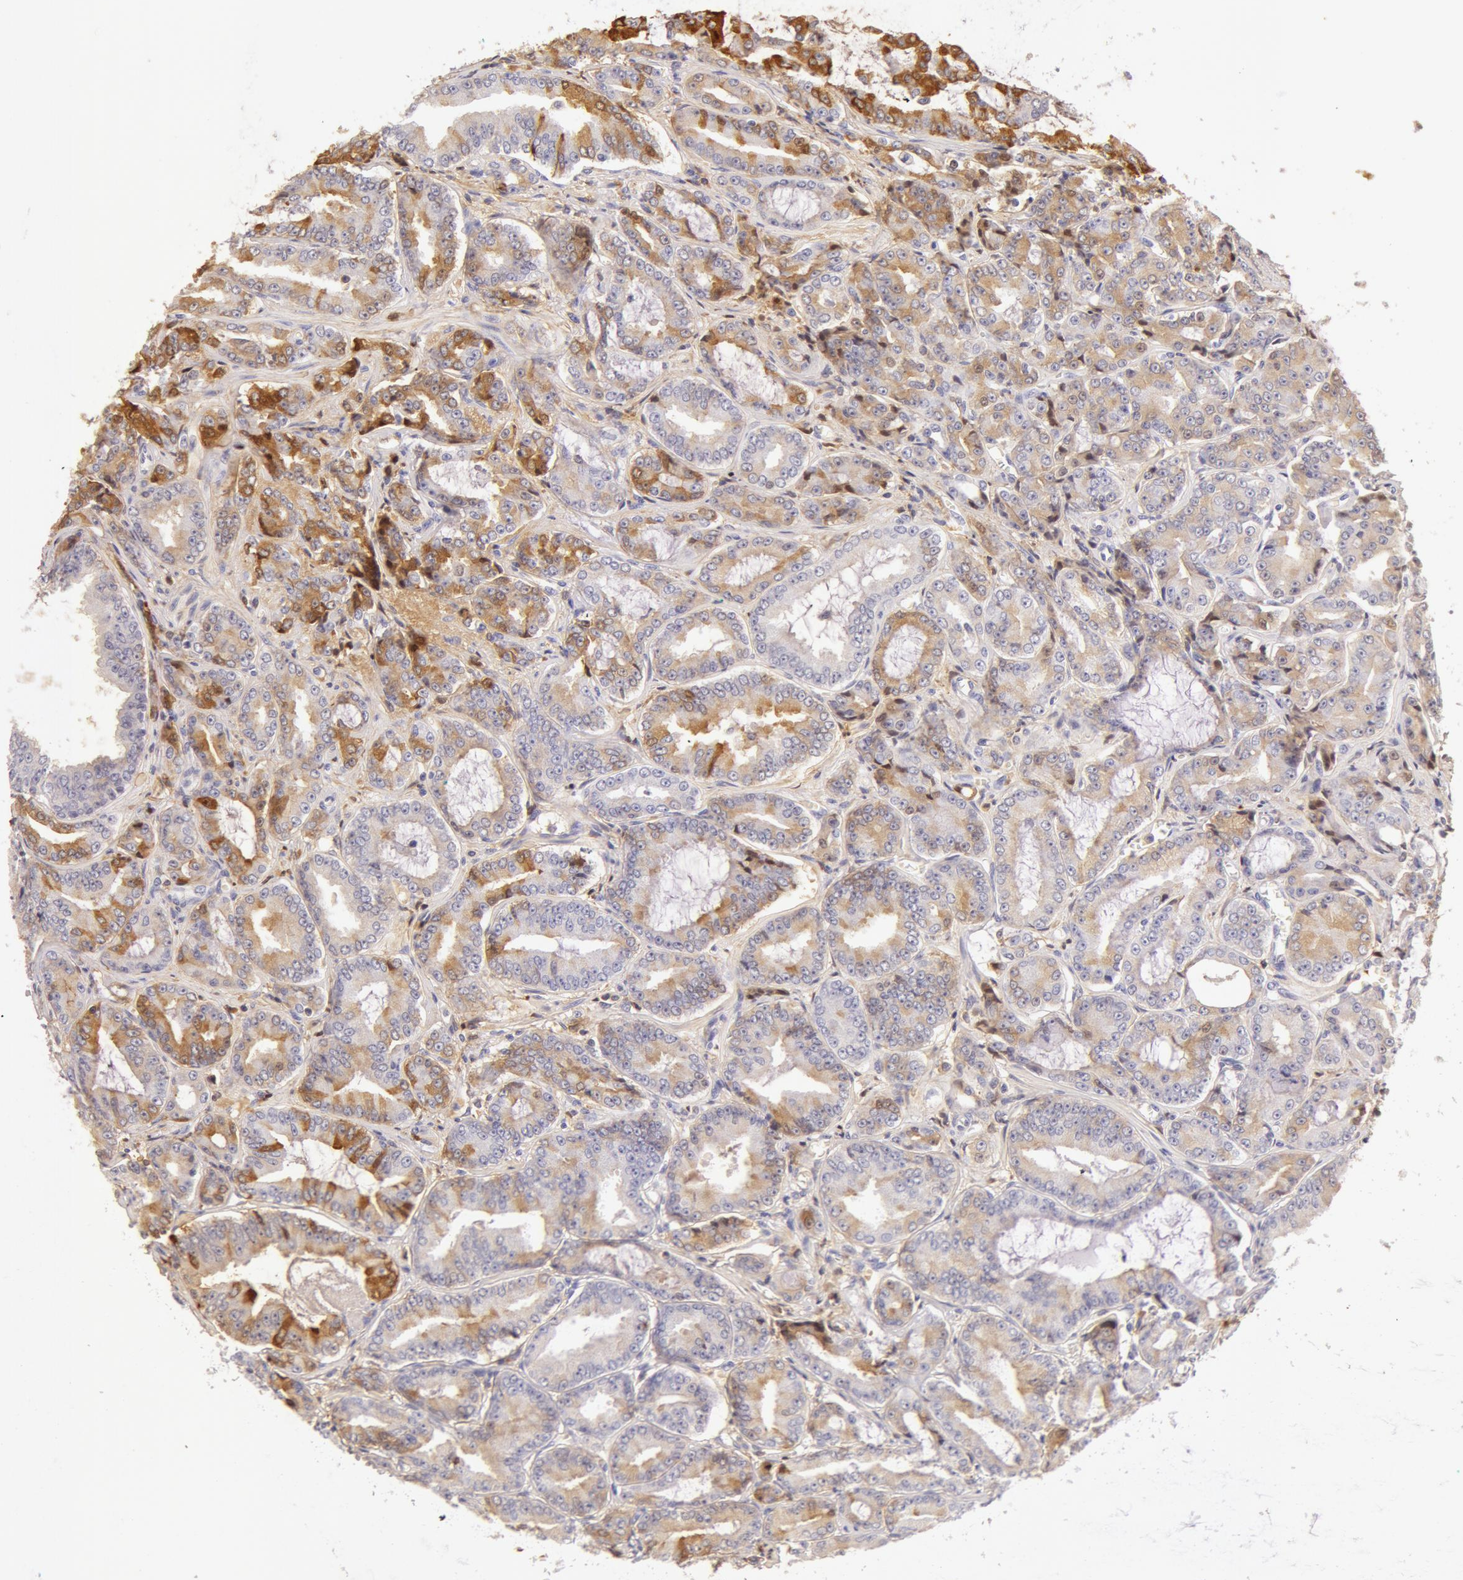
{"staining": {"intensity": "weak", "quantity": "<25%", "location": "cytoplasmic/membranous"}, "tissue": "prostate cancer", "cell_type": "Tumor cells", "image_type": "cancer", "snomed": [{"axis": "morphology", "description": "Adenocarcinoma, Low grade"}, {"axis": "topography", "description": "Prostate"}], "caption": "Prostate cancer (low-grade adenocarcinoma) was stained to show a protein in brown. There is no significant expression in tumor cells. (DAB (3,3'-diaminobenzidine) IHC with hematoxylin counter stain).", "gene": "AHSG", "patient": {"sex": "male", "age": 65}}